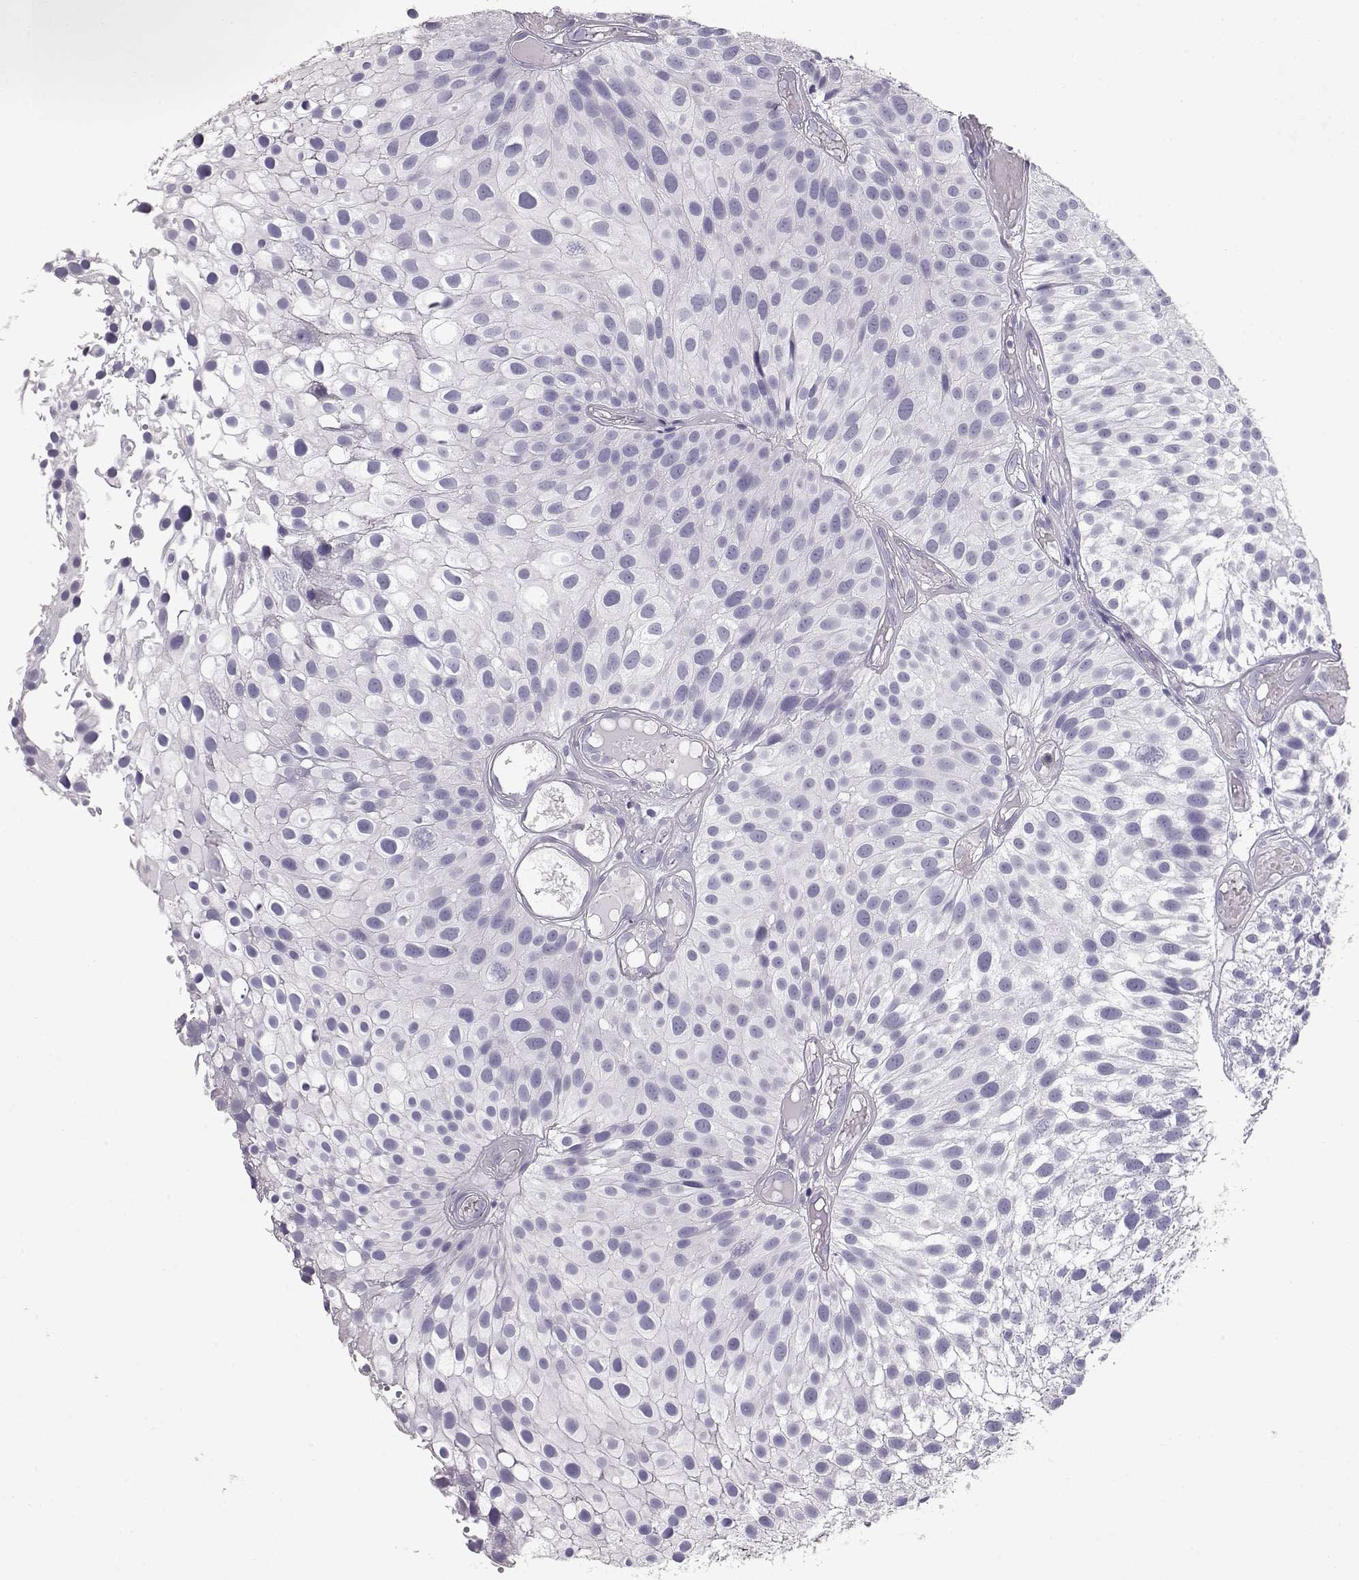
{"staining": {"intensity": "negative", "quantity": "none", "location": "none"}, "tissue": "urothelial cancer", "cell_type": "Tumor cells", "image_type": "cancer", "snomed": [{"axis": "morphology", "description": "Urothelial carcinoma, Low grade"}, {"axis": "topography", "description": "Urinary bladder"}], "caption": "An IHC photomicrograph of urothelial cancer is shown. There is no staining in tumor cells of urothelial cancer.", "gene": "SLITRK3", "patient": {"sex": "male", "age": 79}}